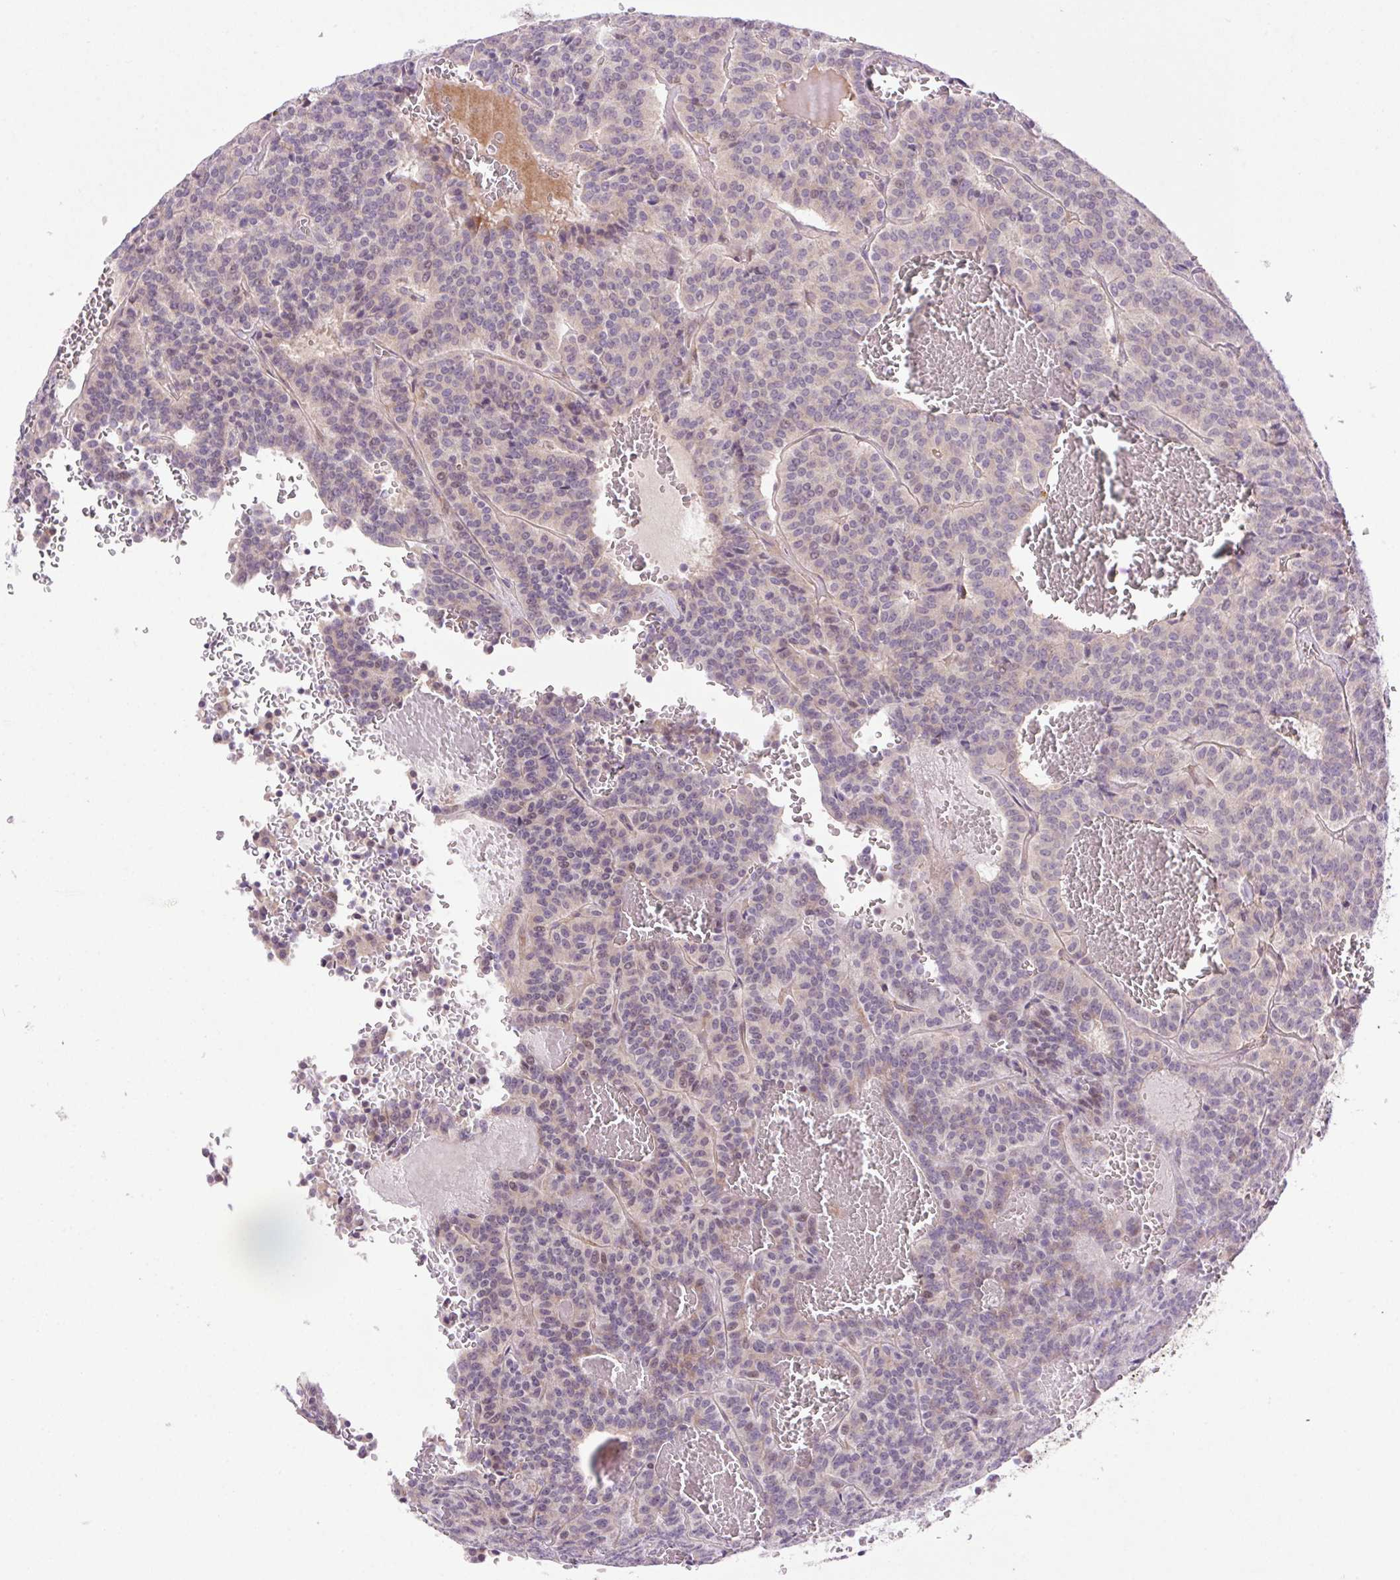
{"staining": {"intensity": "negative", "quantity": "none", "location": "none"}, "tissue": "carcinoid", "cell_type": "Tumor cells", "image_type": "cancer", "snomed": [{"axis": "morphology", "description": "Carcinoid, malignant, NOS"}, {"axis": "topography", "description": "Lung"}], "caption": "This is a photomicrograph of immunohistochemistry (IHC) staining of carcinoid, which shows no expression in tumor cells.", "gene": "LRRTM1", "patient": {"sex": "male", "age": 70}}